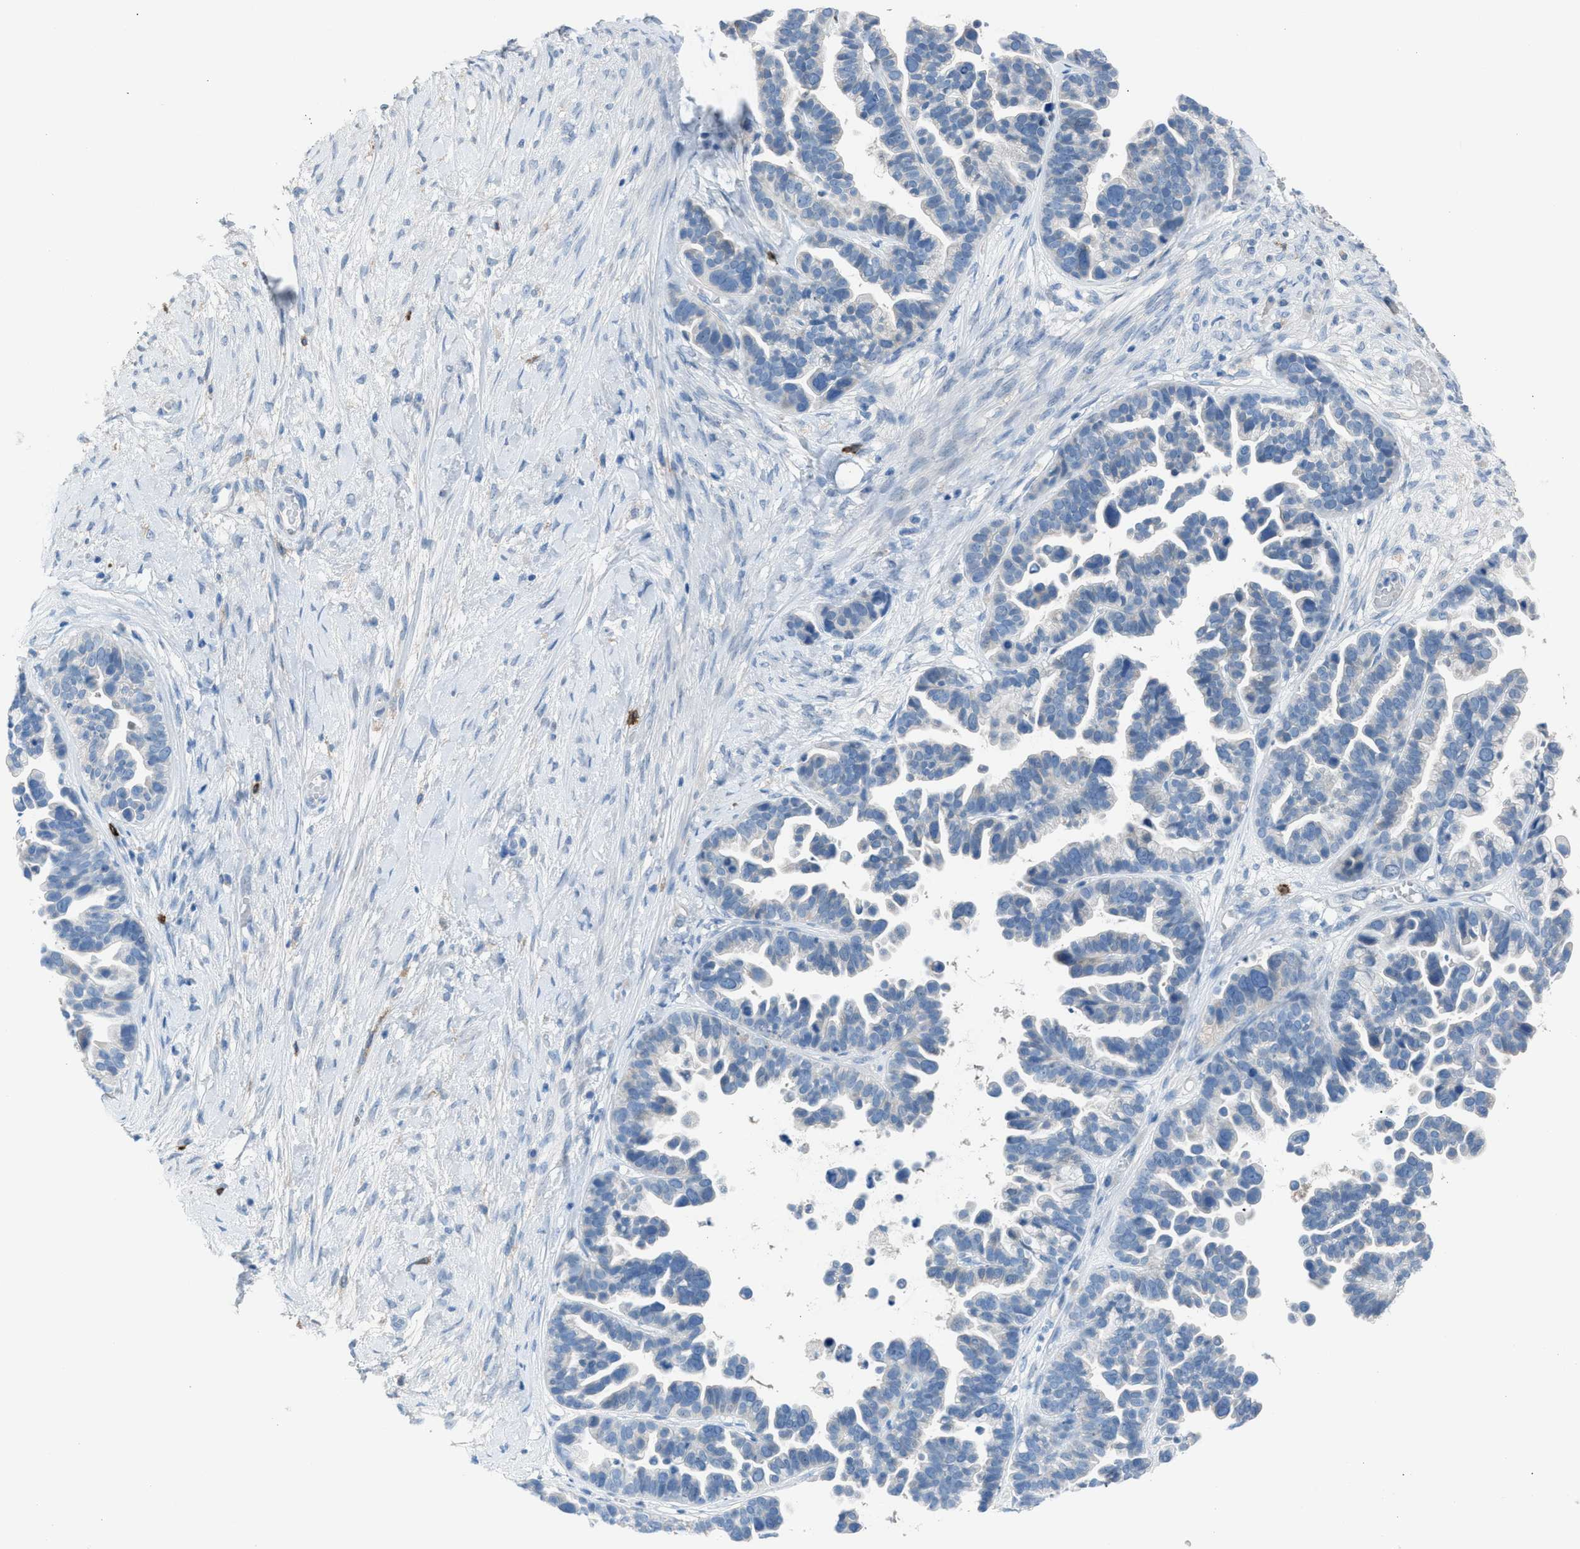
{"staining": {"intensity": "negative", "quantity": "none", "location": "none"}, "tissue": "ovarian cancer", "cell_type": "Tumor cells", "image_type": "cancer", "snomed": [{"axis": "morphology", "description": "Cystadenocarcinoma, serous, NOS"}, {"axis": "topography", "description": "Ovary"}], "caption": "An image of ovarian cancer stained for a protein displays no brown staining in tumor cells.", "gene": "CLEC10A", "patient": {"sex": "female", "age": 56}}